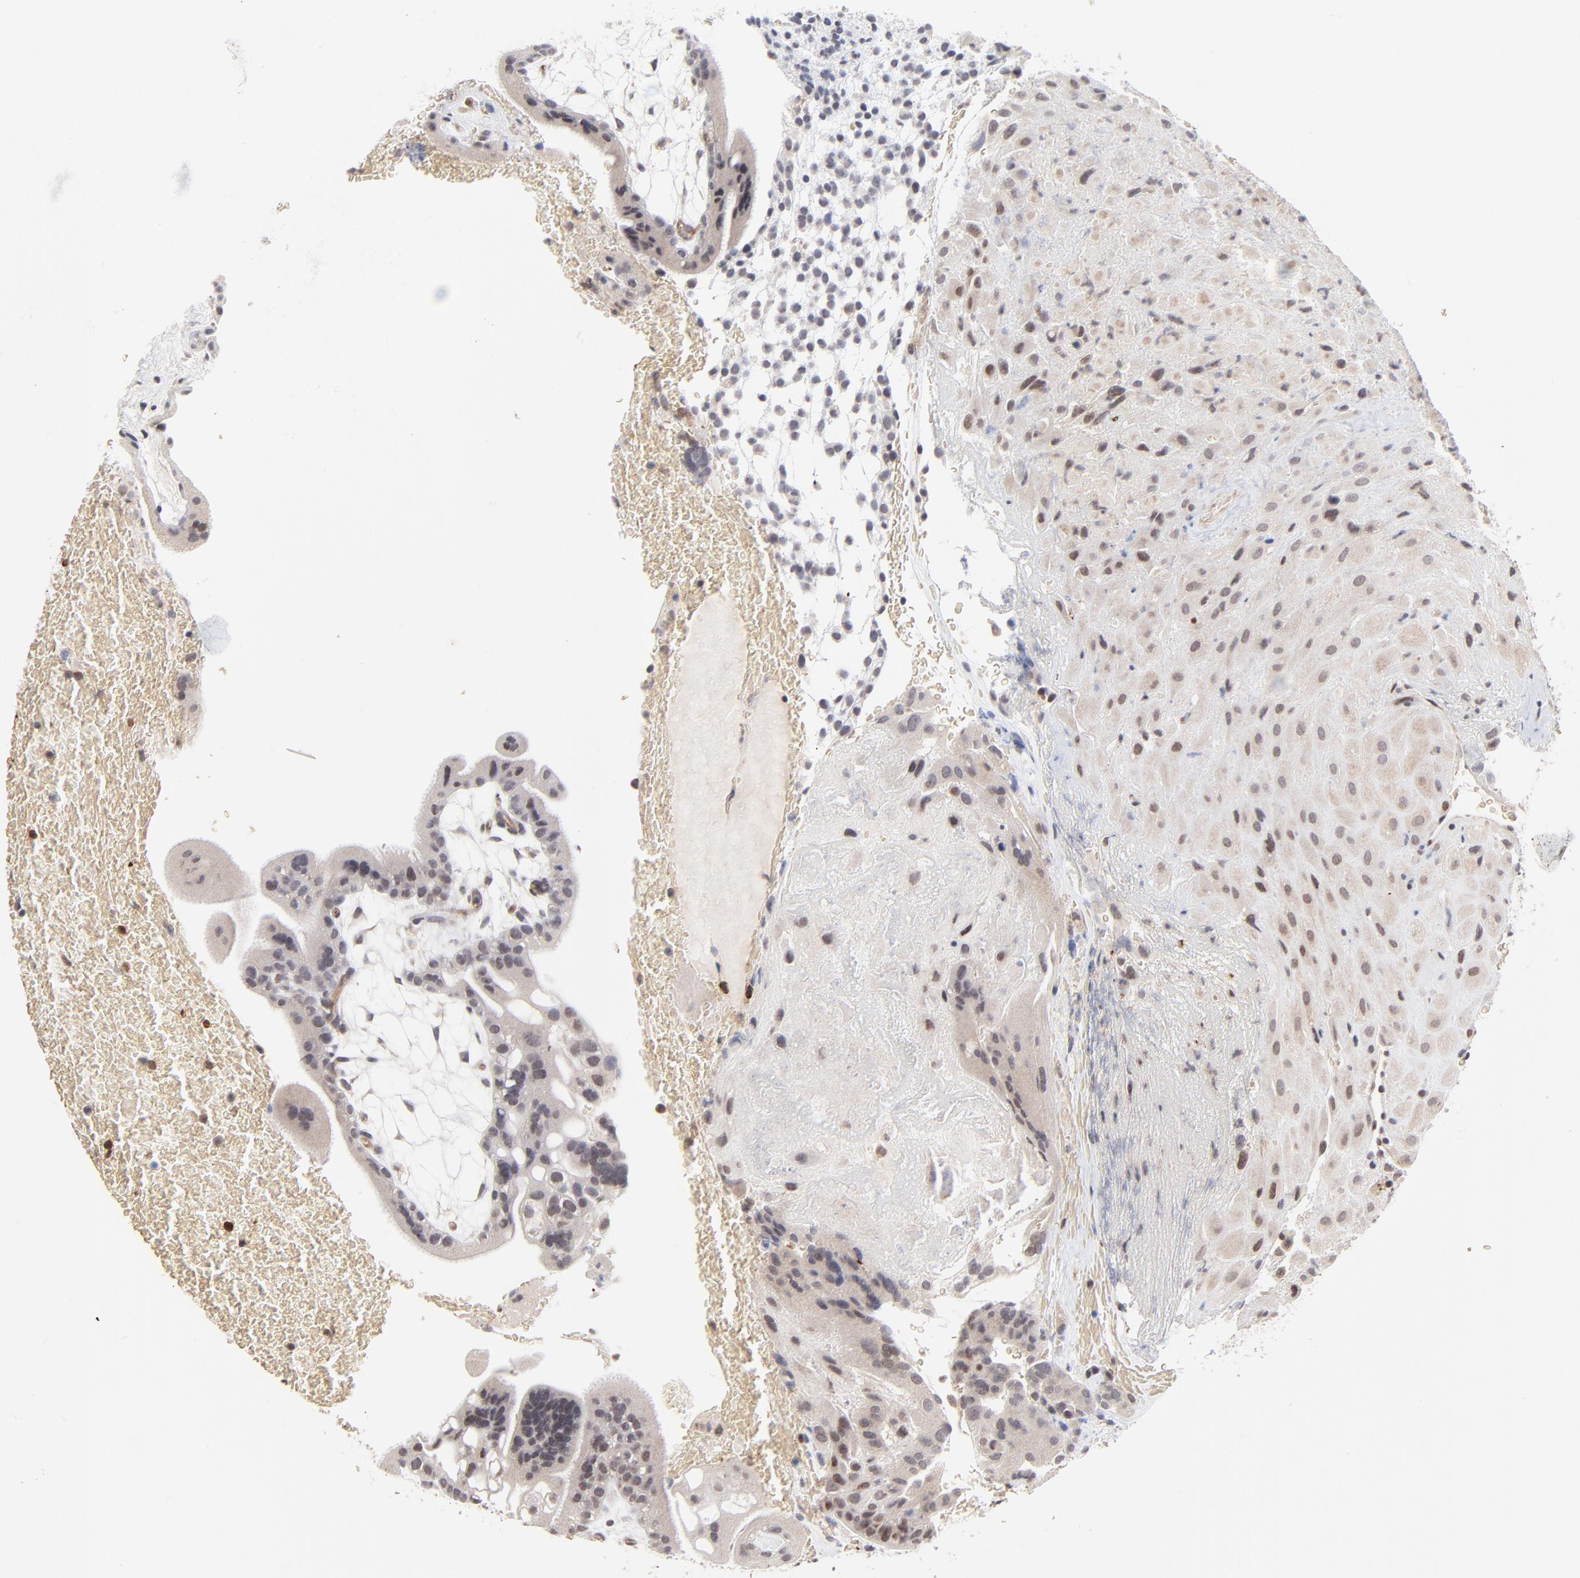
{"staining": {"intensity": "weak", "quantity": ">75%", "location": "cytoplasmic/membranous"}, "tissue": "placenta", "cell_type": "Decidual cells", "image_type": "normal", "snomed": [{"axis": "morphology", "description": "Normal tissue, NOS"}, {"axis": "topography", "description": "Placenta"}], "caption": "Immunohistochemical staining of normal human placenta exhibits low levels of weak cytoplasmic/membranous expression in about >75% of decidual cells.", "gene": "CASP10", "patient": {"sex": "female", "age": 19}}